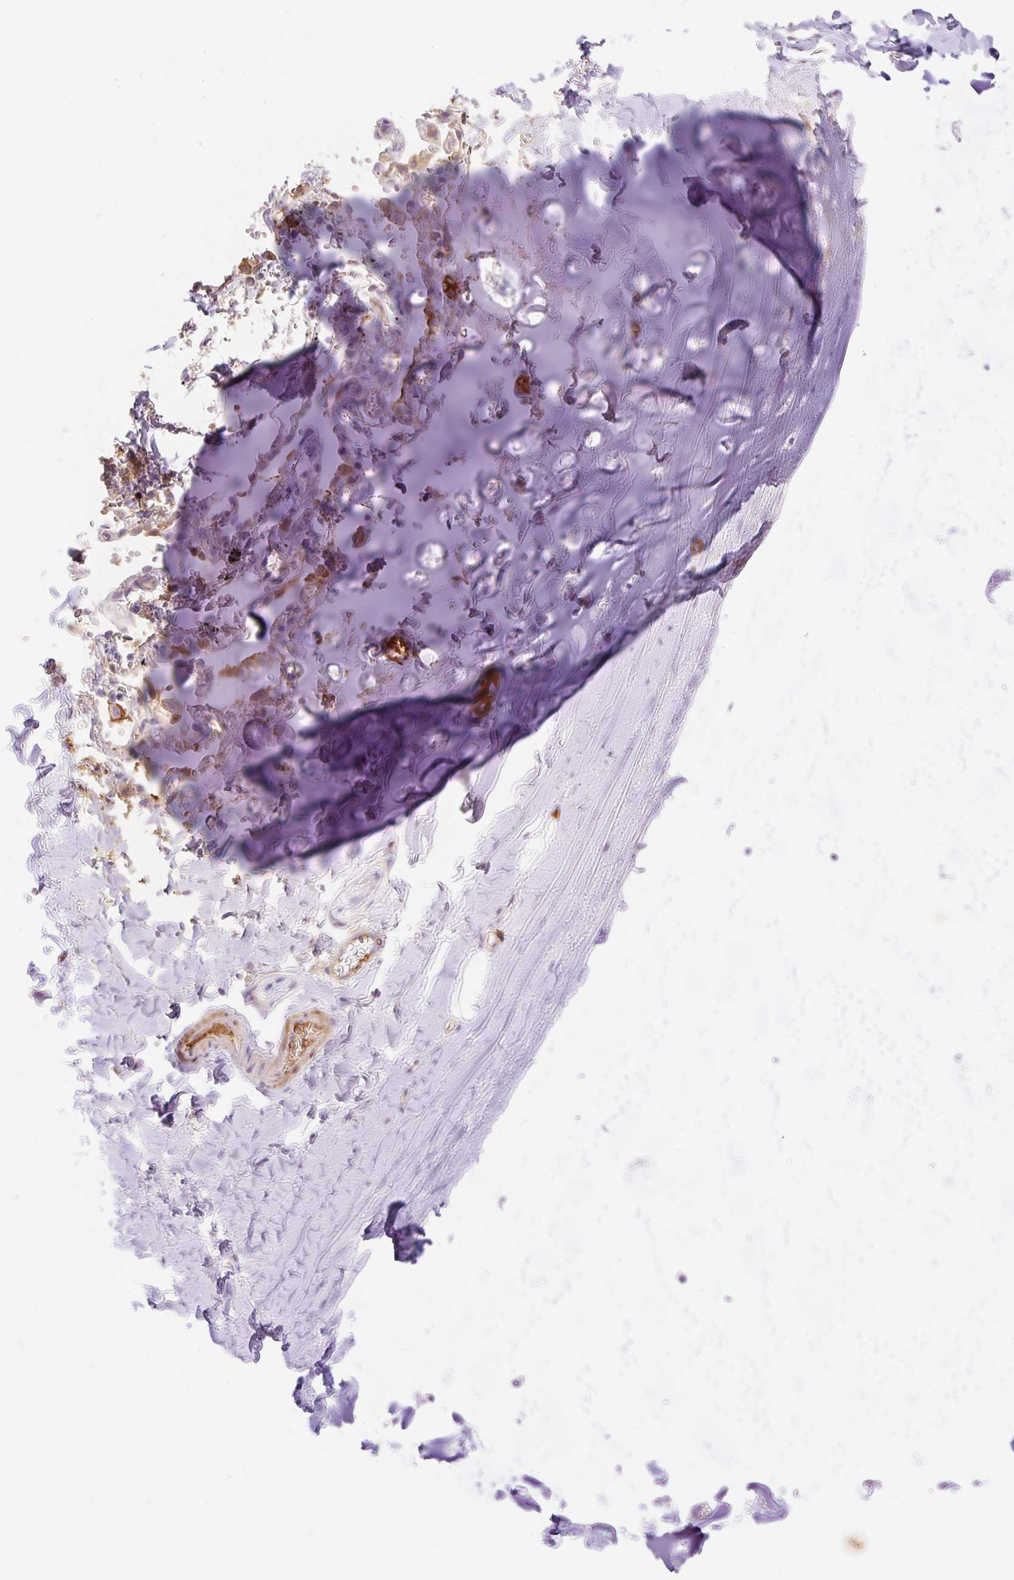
{"staining": {"intensity": "negative", "quantity": "none", "location": "none"}, "tissue": "adipose tissue", "cell_type": "Adipocytes", "image_type": "normal", "snomed": [{"axis": "morphology", "description": "Normal tissue, NOS"}, {"axis": "topography", "description": "Cartilage tissue"}, {"axis": "topography", "description": "Bronchus"}, {"axis": "topography", "description": "Peripheral nerve tissue"}], "caption": "An image of adipose tissue stained for a protein demonstrates no brown staining in adipocytes. (DAB (3,3'-diaminobenzidine) immunohistochemistry with hematoxylin counter stain).", "gene": "DENND5A", "patient": {"sex": "female", "age": 59}}